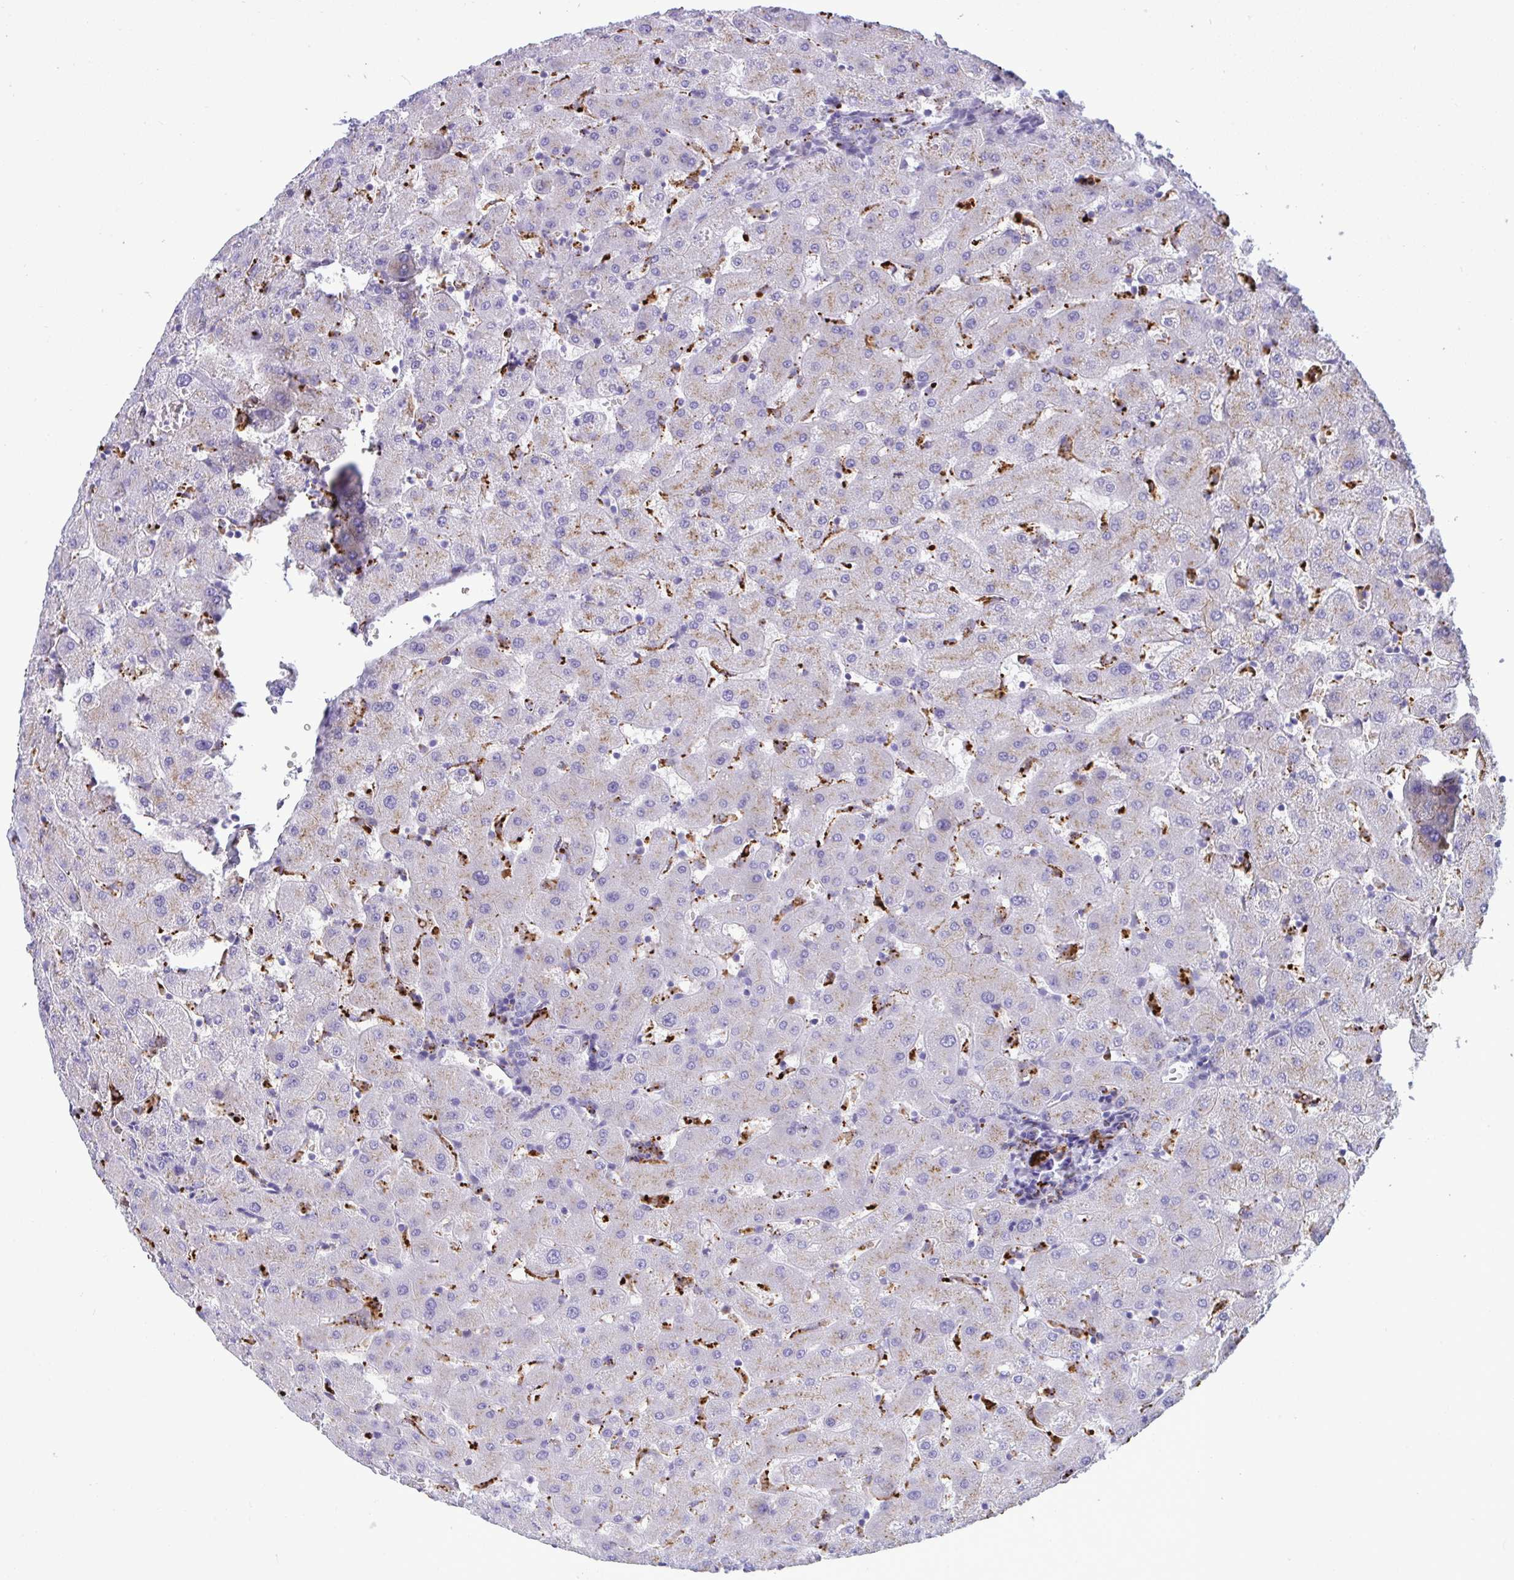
{"staining": {"intensity": "negative", "quantity": "none", "location": "none"}, "tissue": "liver", "cell_type": "Cholangiocytes", "image_type": "normal", "snomed": [{"axis": "morphology", "description": "Normal tissue, NOS"}, {"axis": "topography", "description": "Liver"}], "caption": "A photomicrograph of liver stained for a protein reveals no brown staining in cholangiocytes. (DAB immunohistochemistry (IHC) with hematoxylin counter stain).", "gene": "CPVL", "patient": {"sex": "female", "age": 63}}